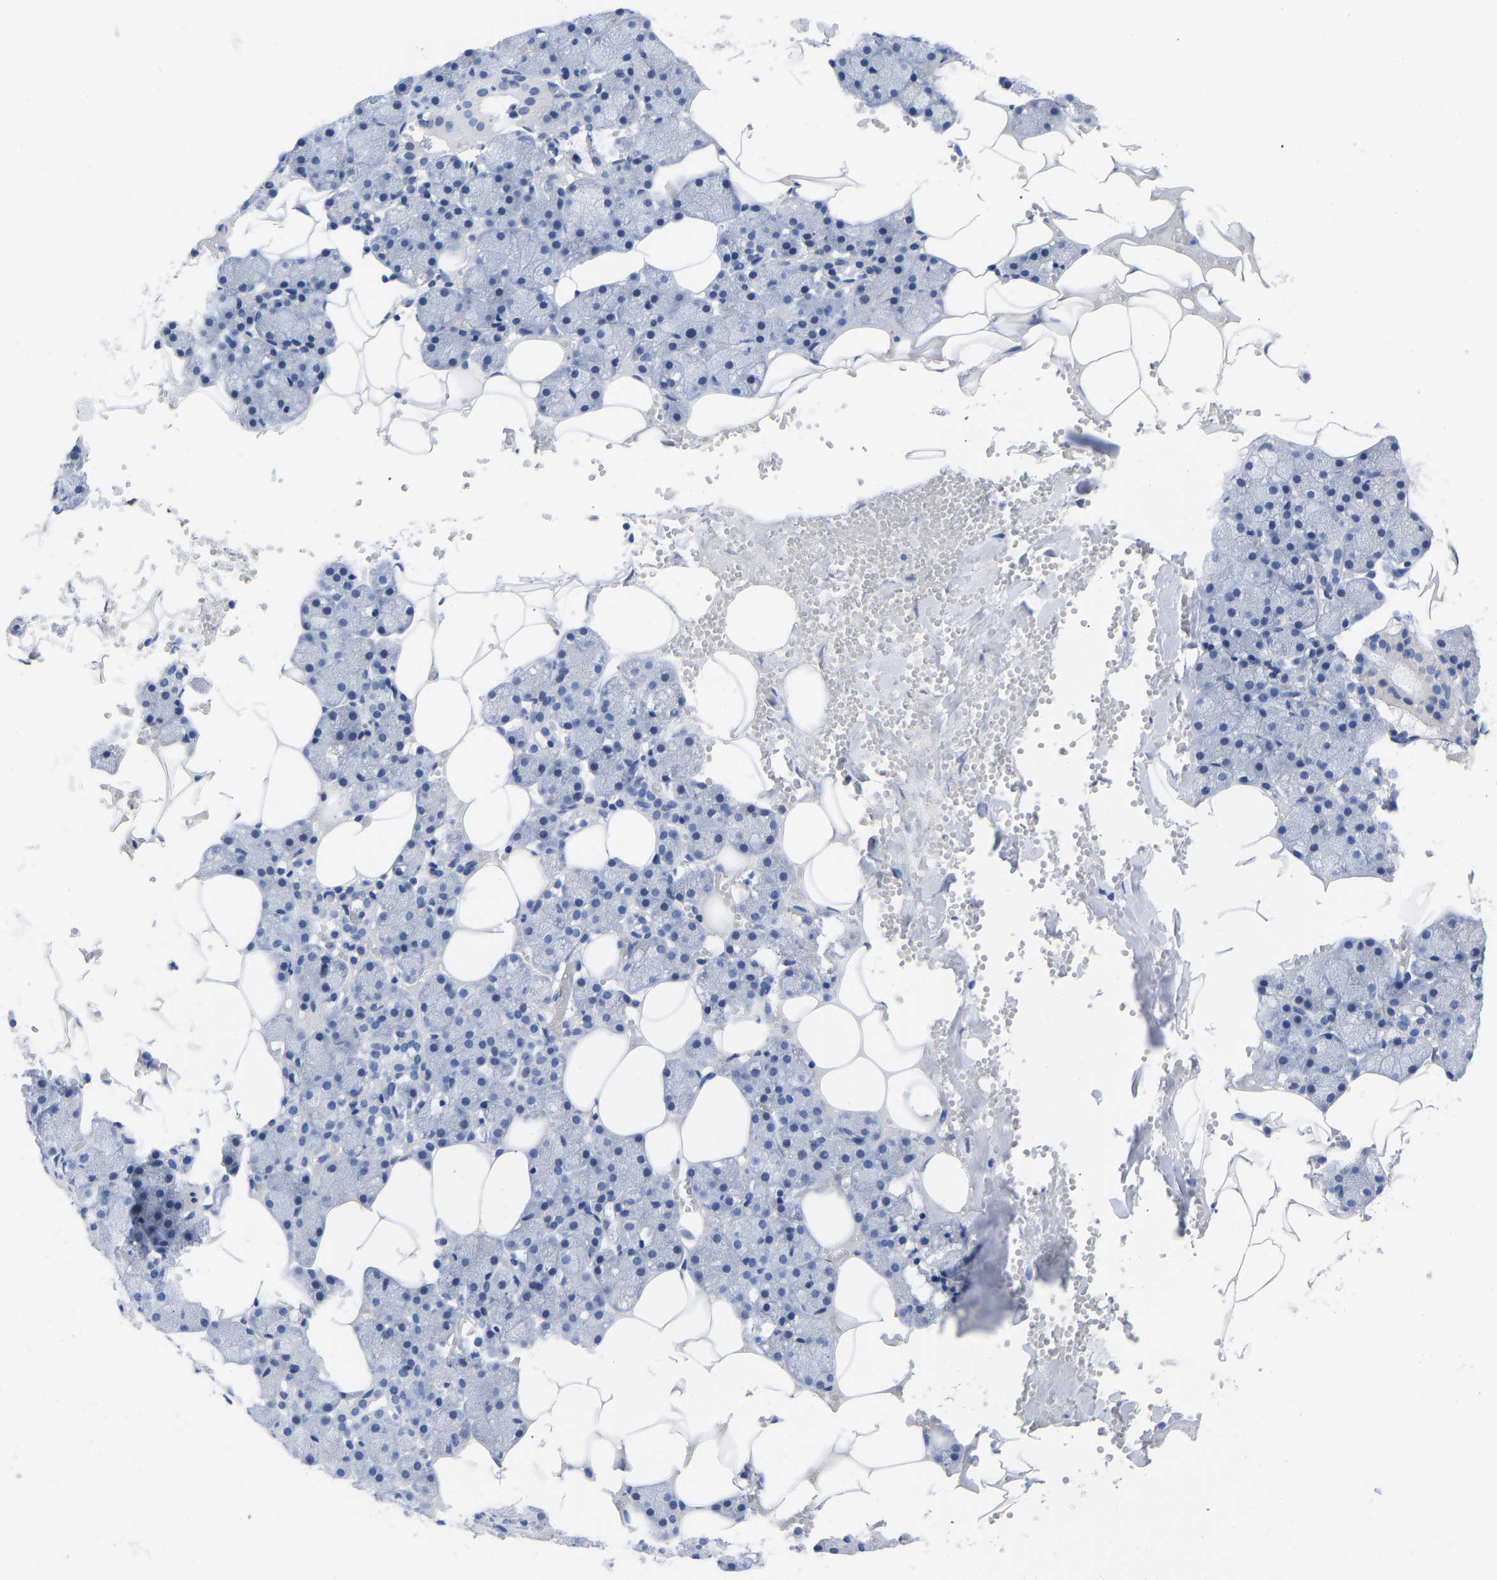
{"staining": {"intensity": "negative", "quantity": "none", "location": "none"}, "tissue": "salivary gland", "cell_type": "Glandular cells", "image_type": "normal", "snomed": [{"axis": "morphology", "description": "Normal tissue, NOS"}, {"axis": "topography", "description": "Salivary gland"}], "caption": "Immunohistochemistry (IHC) photomicrograph of unremarkable salivary gland: salivary gland stained with DAB (3,3'-diaminobenzidine) shows no significant protein expression in glandular cells.", "gene": "GPA33", "patient": {"sex": "male", "age": 62}}